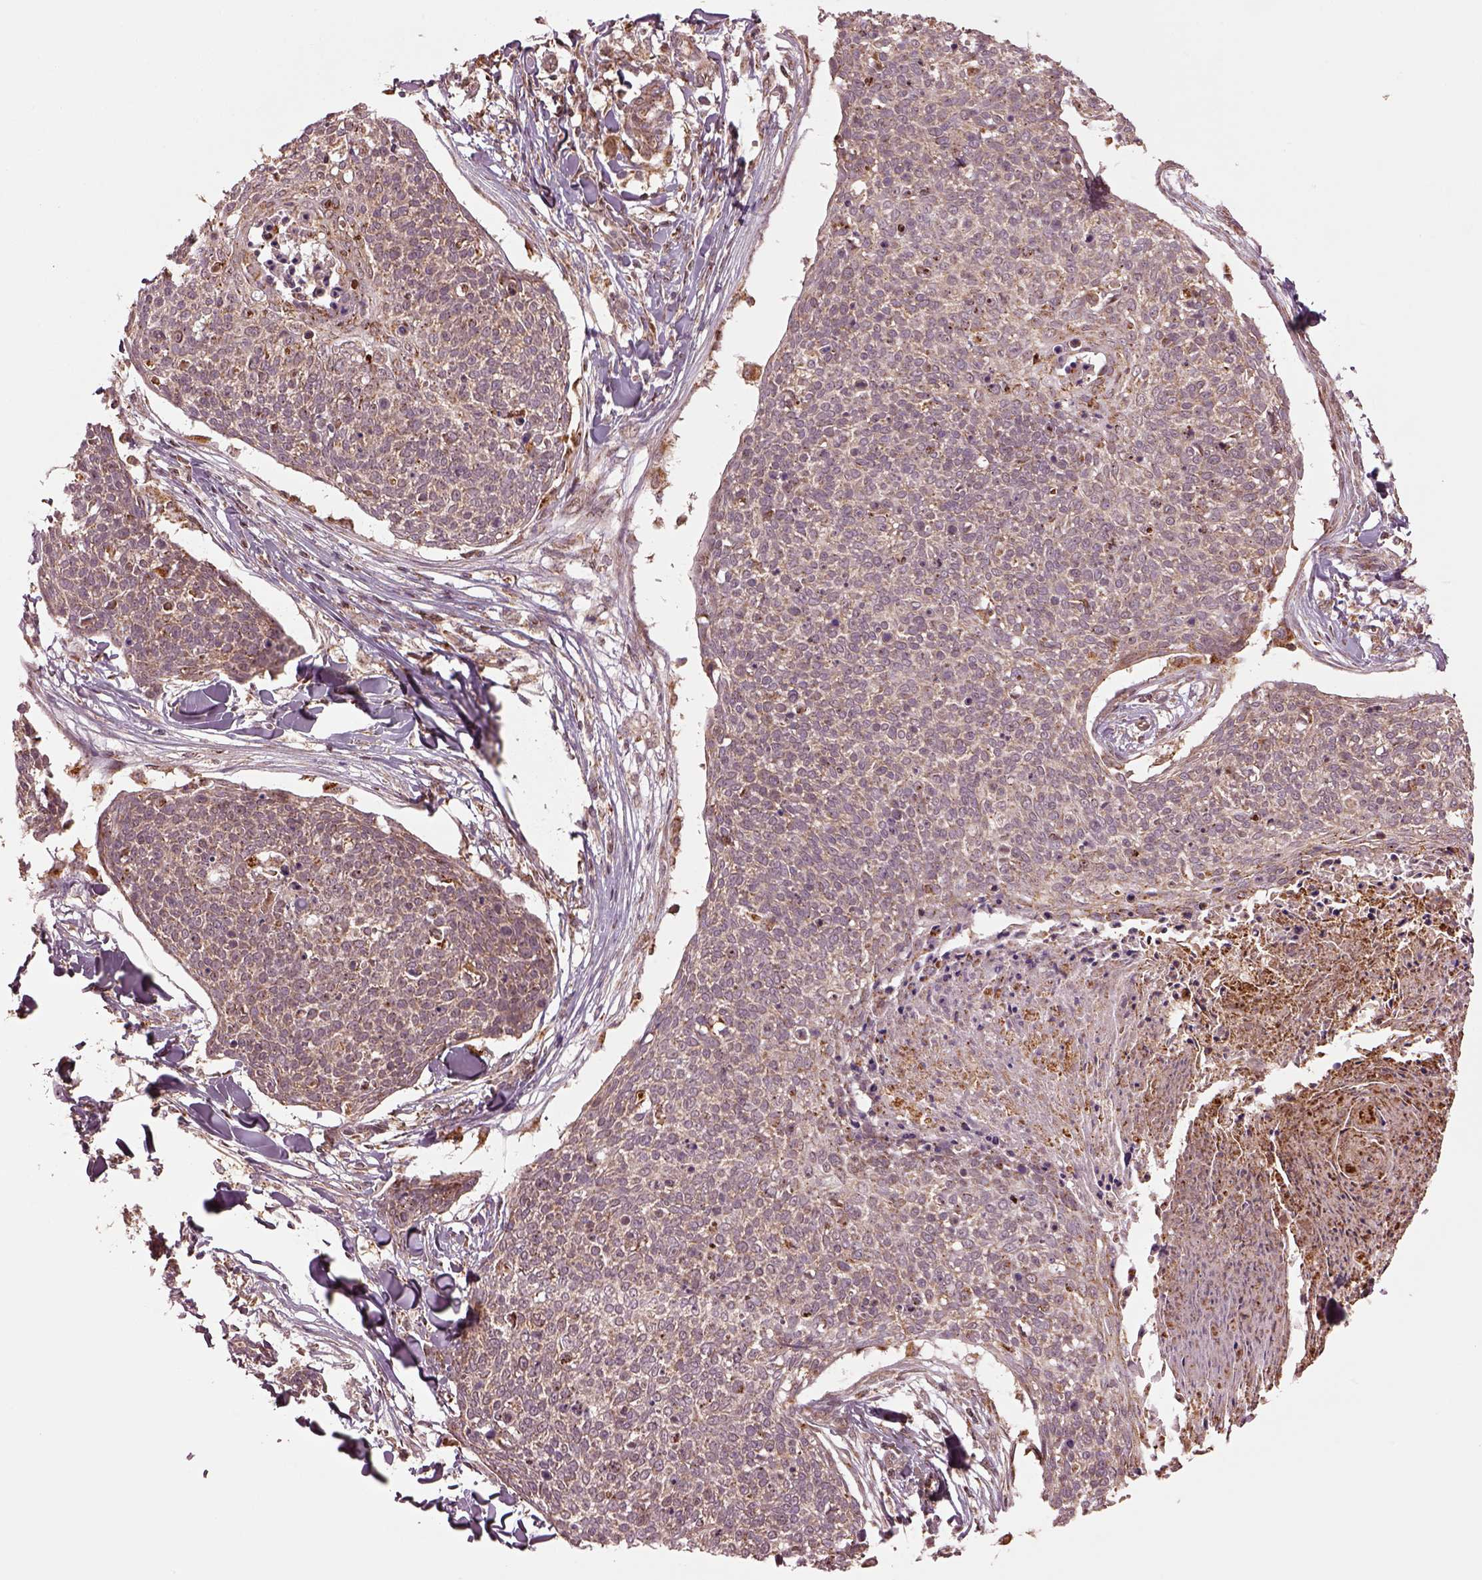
{"staining": {"intensity": "weak", "quantity": "25%-75%", "location": "cytoplasmic/membranous"}, "tissue": "skin cancer", "cell_type": "Tumor cells", "image_type": "cancer", "snomed": [{"axis": "morphology", "description": "Squamous cell carcinoma, NOS"}, {"axis": "topography", "description": "Skin"}, {"axis": "topography", "description": "Vulva"}], "caption": "Immunohistochemistry (IHC) photomicrograph of skin cancer (squamous cell carcinoma) stained for a protein (brown), which reveals low levels of weak cytoplasmic/membranous expression in about 25%-75% of tumor cells.", "gene": "SEL1L3", "patient": {"sex": "female", "age": 75}}